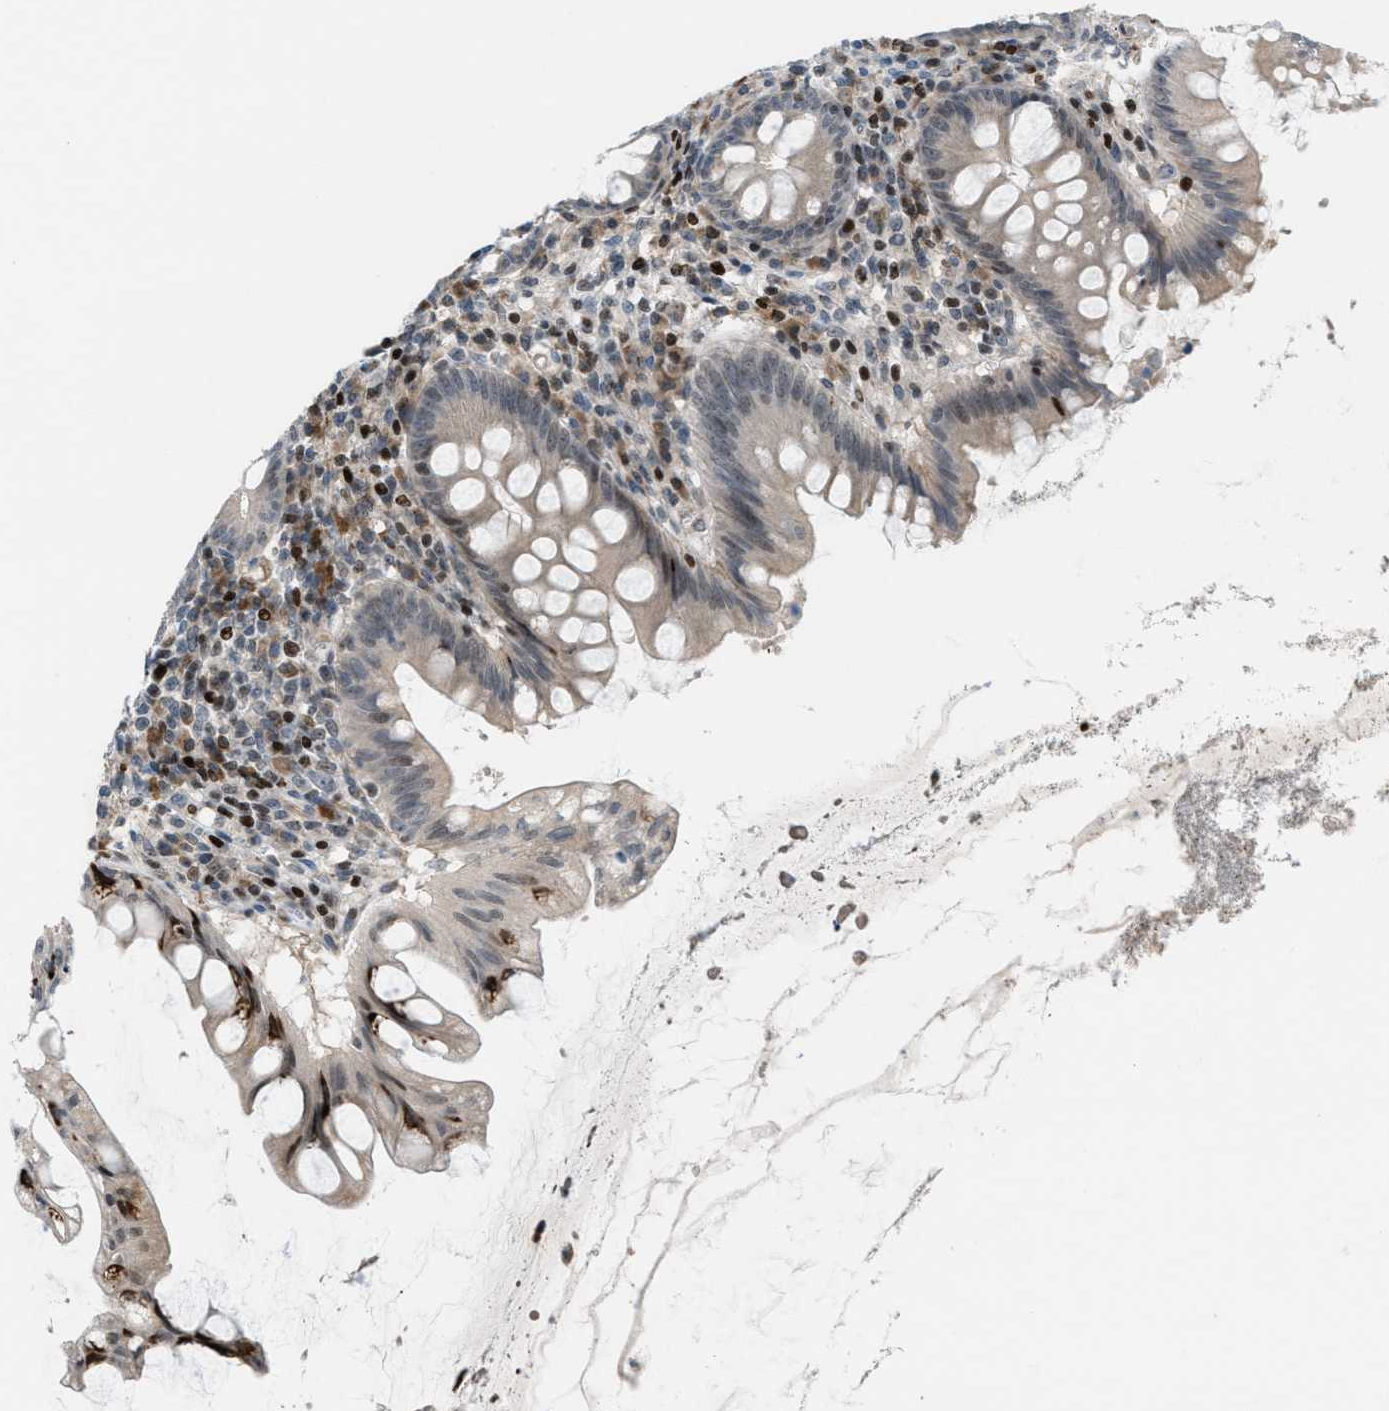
{"staining": {"intensity": "moderate", "quantity": "<25%", "location": "cytoplasmic/membranous"}, "tissue": "appendix", "cell_type": "Glandular cells", "image_type": "normal", "snomed": [{"axis": "morphology", "description": "Normal tissue, NOS"}, {"axis": "topography", "description": "Appendix"}], "caption": "This photomicrograph shows immunohistochemistry staining of unremarkable appendix, with low moderate cytoplasmic/membranous expression in approximately <25% of glandular cells.", "gene": "ZNF276", "patient": {"sex": "male", "age": 56}}